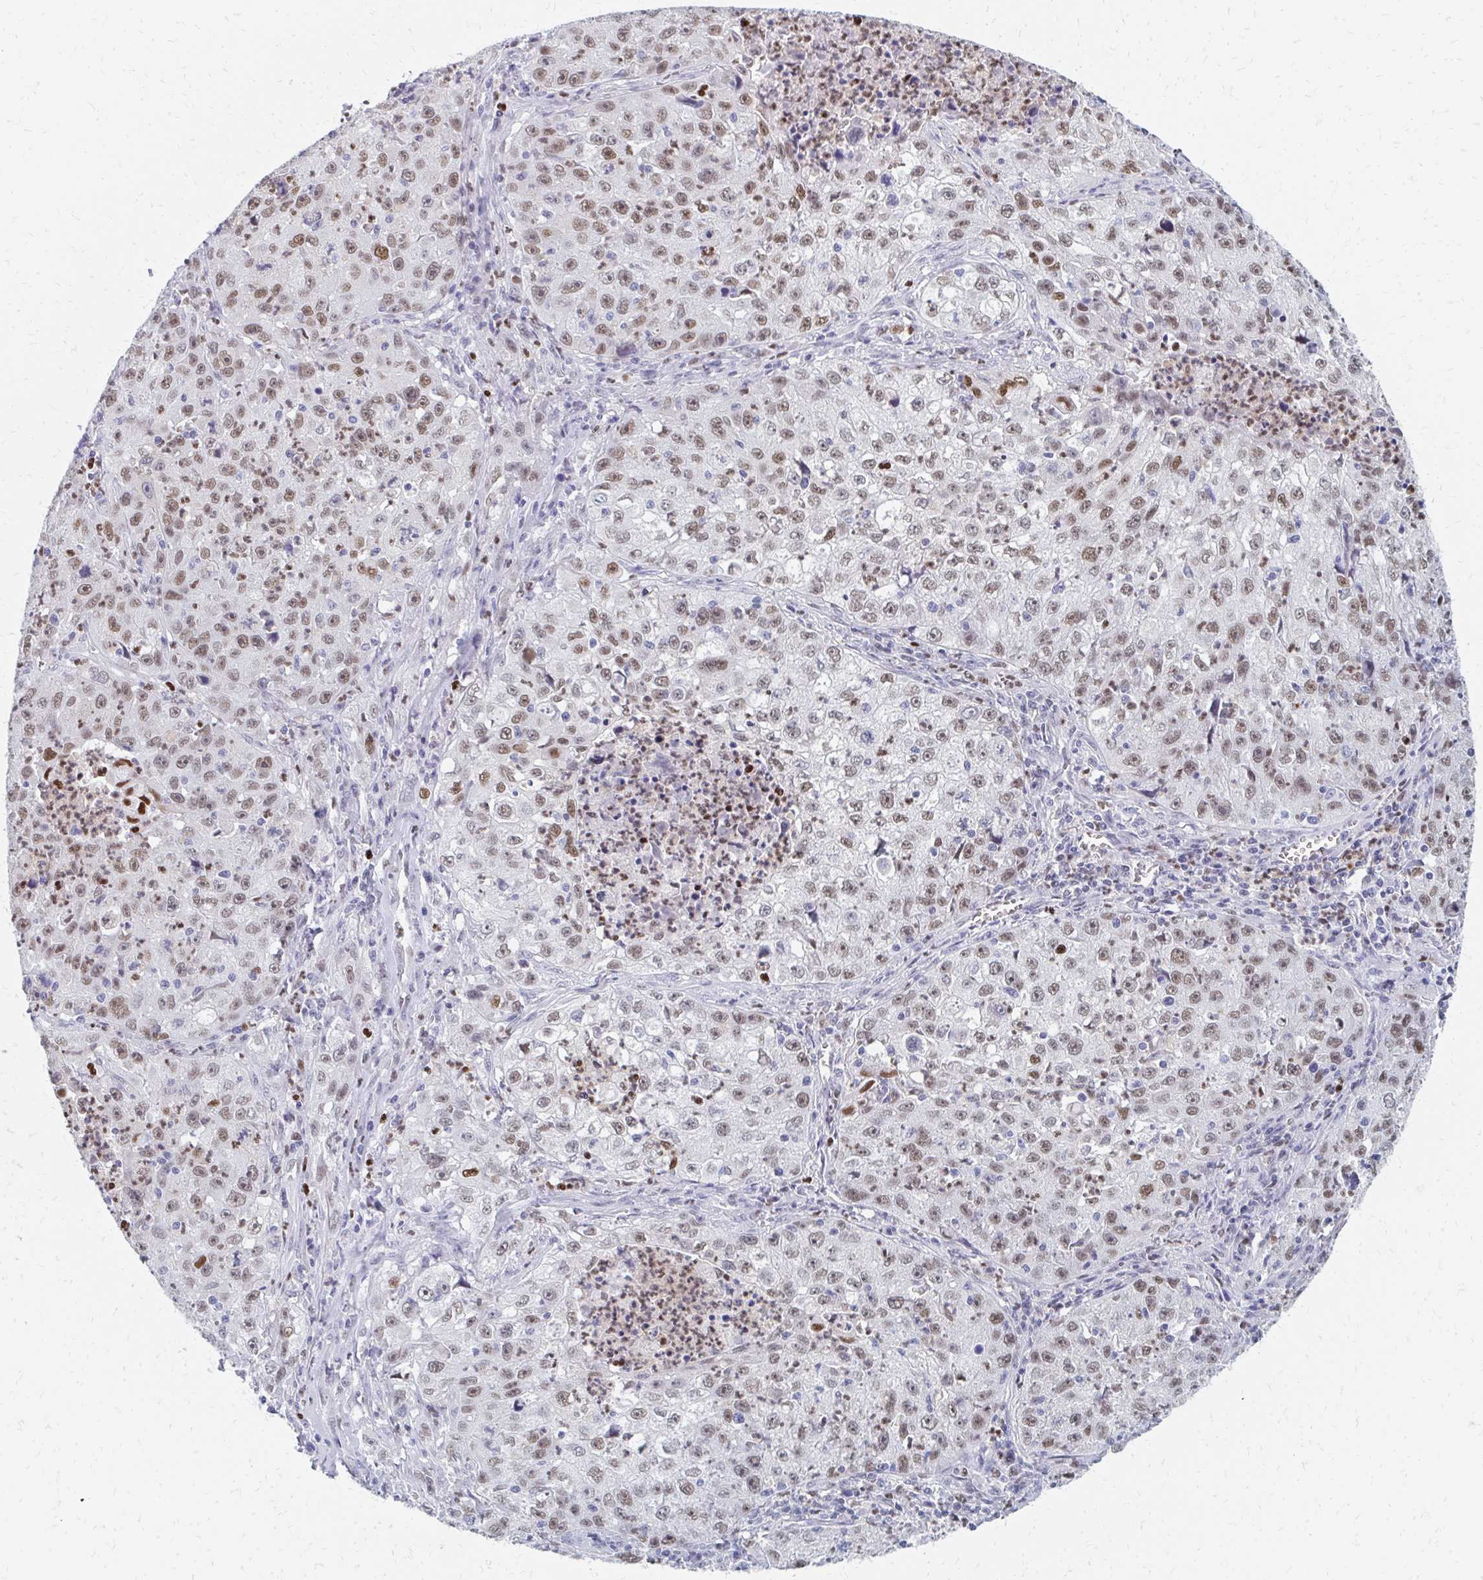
{"staining": {"intensity": "moderate", "quantity": ">75%", "location": "nuclear"}, "tissue": "lung cancer", "cell_type": "Tumor cells", "image_type": "cancer", "snomed": [{"axis": "morphology", "description": "Squamous cell carcinoma, NOS"}, {"axis": "topography", "description": "Lung"}], "caption": "IHC photomicrograph of neoplastic tissue: lung squamous cell carcinoma stained using immunohistochemistry exhibits medium levels of moderate protein expression localized specifically in the nuclear of tumor cells, appearing as a nuclear brown color.", "gene": "PLK3", "patient": {"sex": "male", "age": 71}}